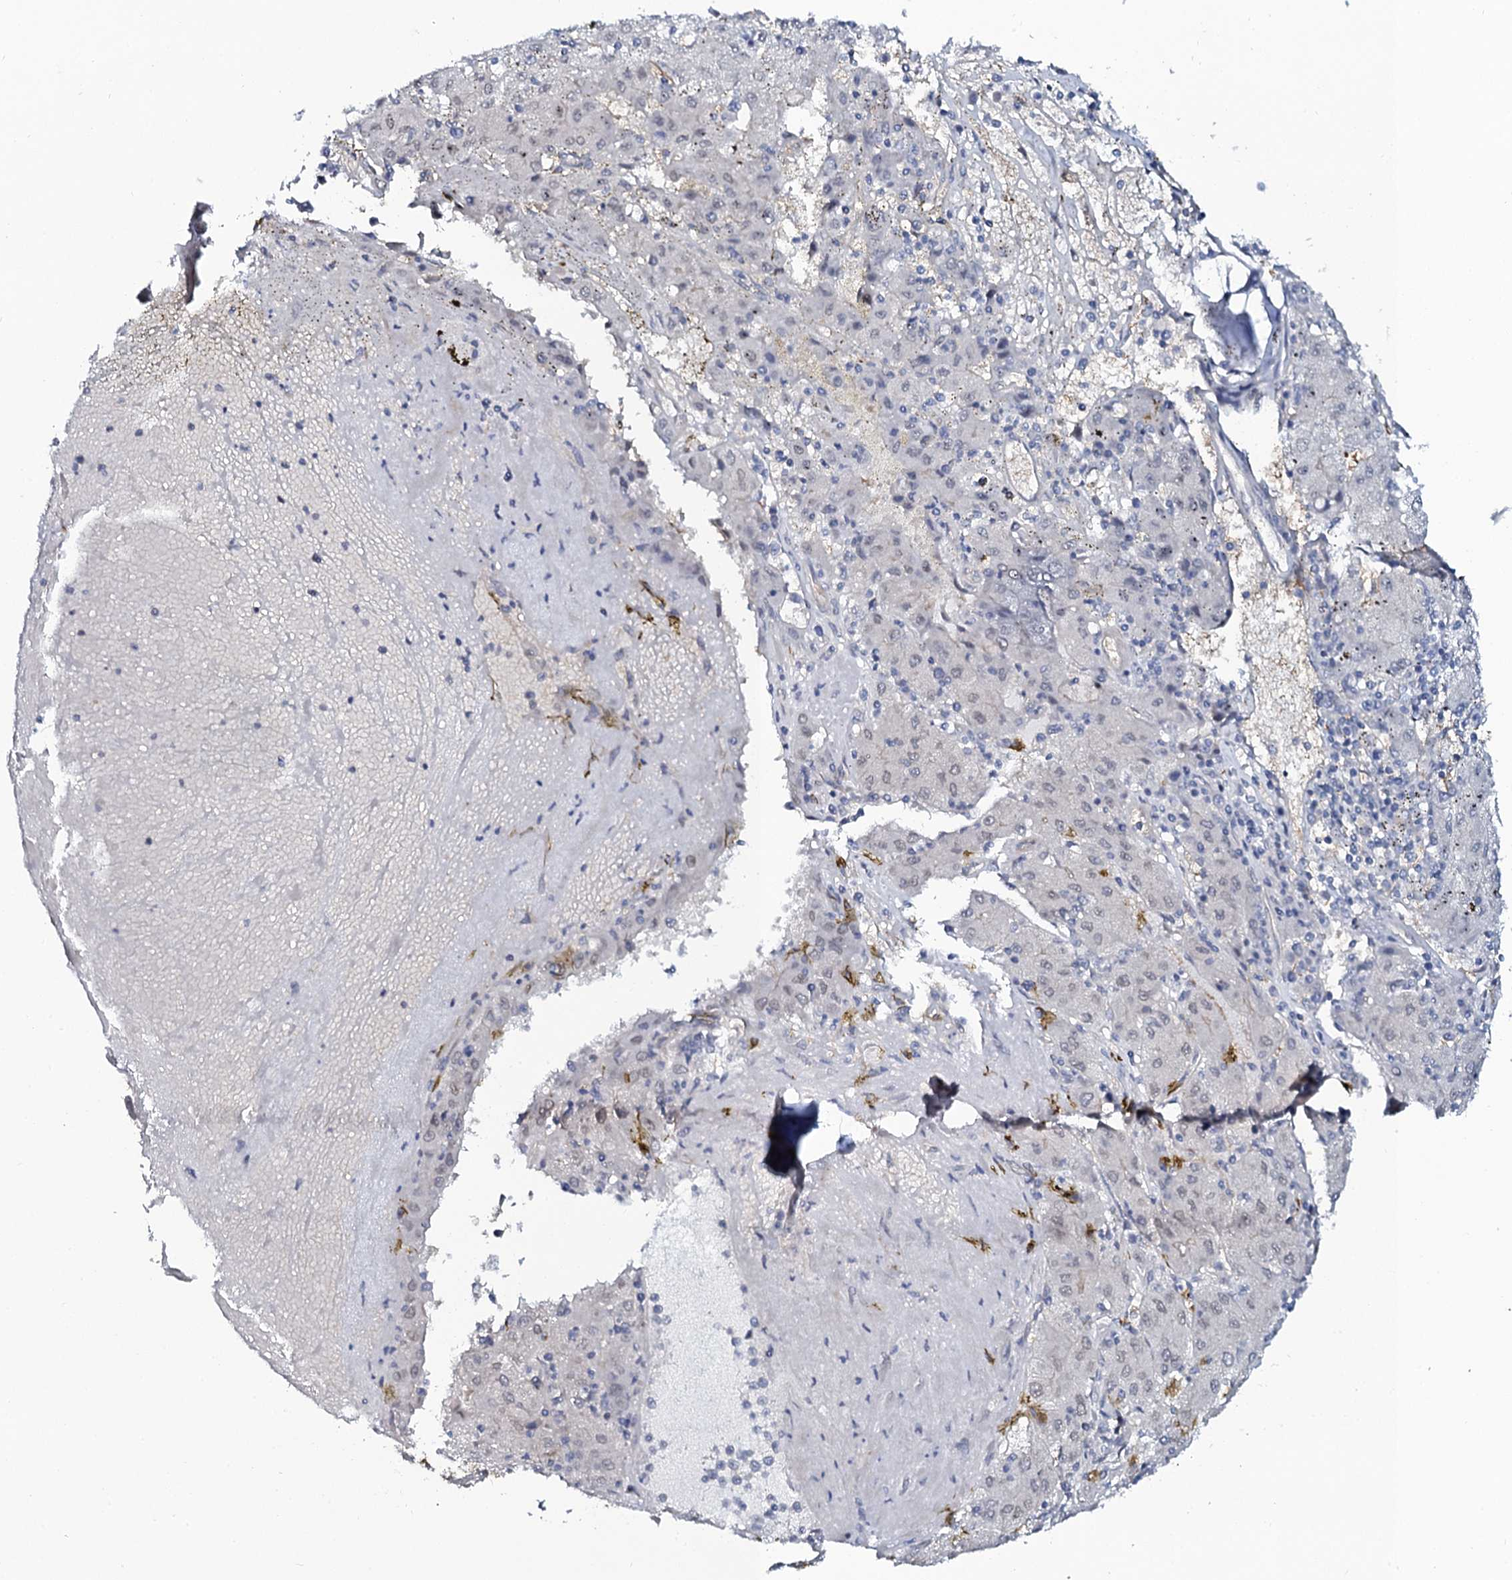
{"staining": {"intensity": "weak", "quantity": "<25%", "location": "nuclear"}, "tissue": "liver cancer", "cell_type": "Tumor cells", "image_type": "cancer", "snomed": [{"axis": "morphology", "description": "Carcinoma, Hepatocellular, NOS"}, {"axis": "topography", "description": "Liver"}], "caption": "Immunohistochemistry micrograph of neoplastic tissue: liver cancer stained with DAB (3,3'-diaminobenzidine) displays no significant protein staining in tumor cells.", "gene": "C10orf88", "patient": {"sex": "male", "age": 72}}